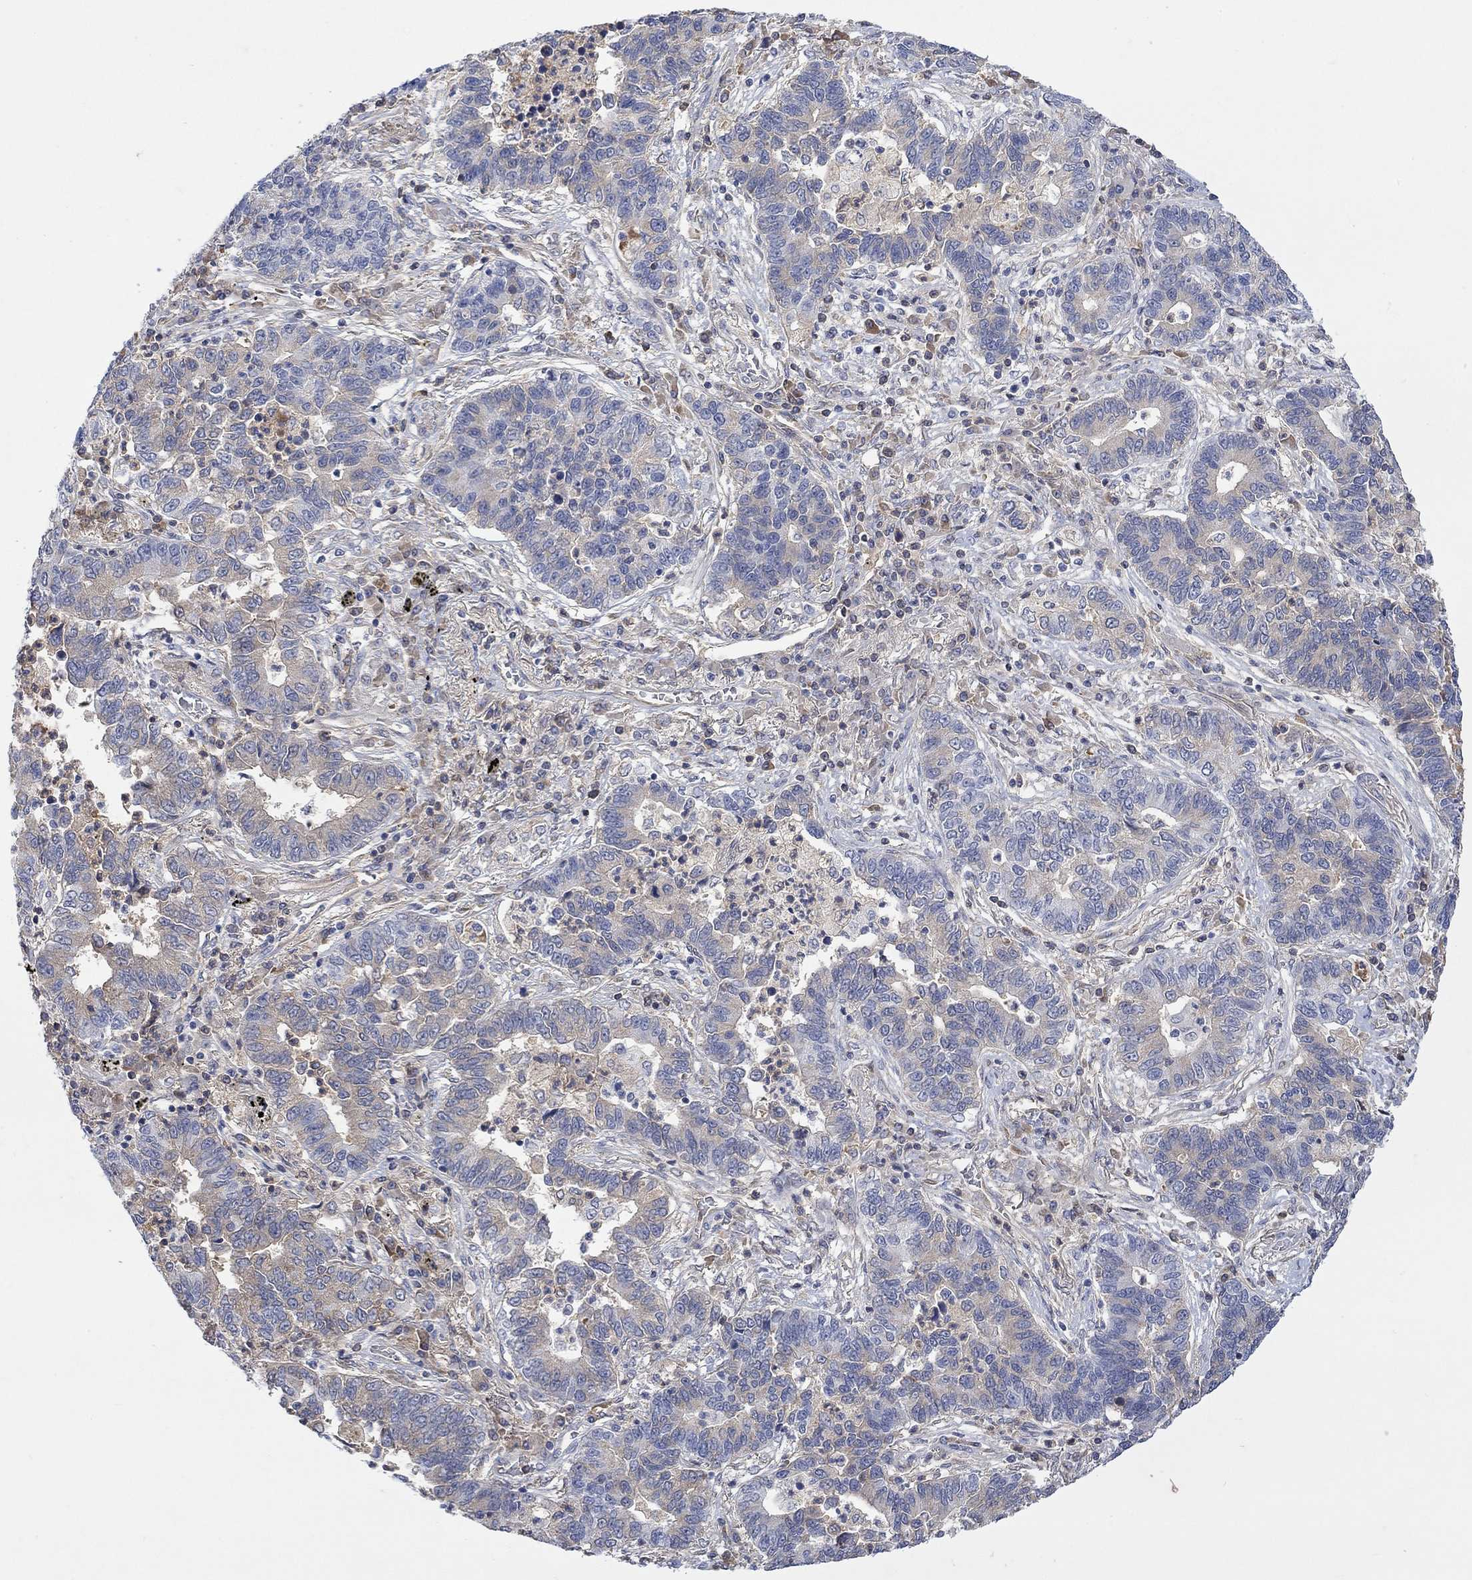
{"staining": {"intensity": "moderate", "quantity": "<25%", "location": "cytoplasmic/membranous"}, "tissue": "lung cancer", "cell_type": "Tumor cells", "image_type": "cancer", "snomed": [{"axis": "morphology", "description": "Adenocarcinoma, NOS"}, {"axis": "topography", "description": "Lung"}], "caption": "Immunohistochemical staining of adenocarcinoma (lung) demonstrates moderate cytoplasmic/membranous protein staining in about <25% of tumor cells. (IHC, brightfield microscopy, high magnification).", "gene": "MSTN", "patient": {"sex": "female", "age": 57}}